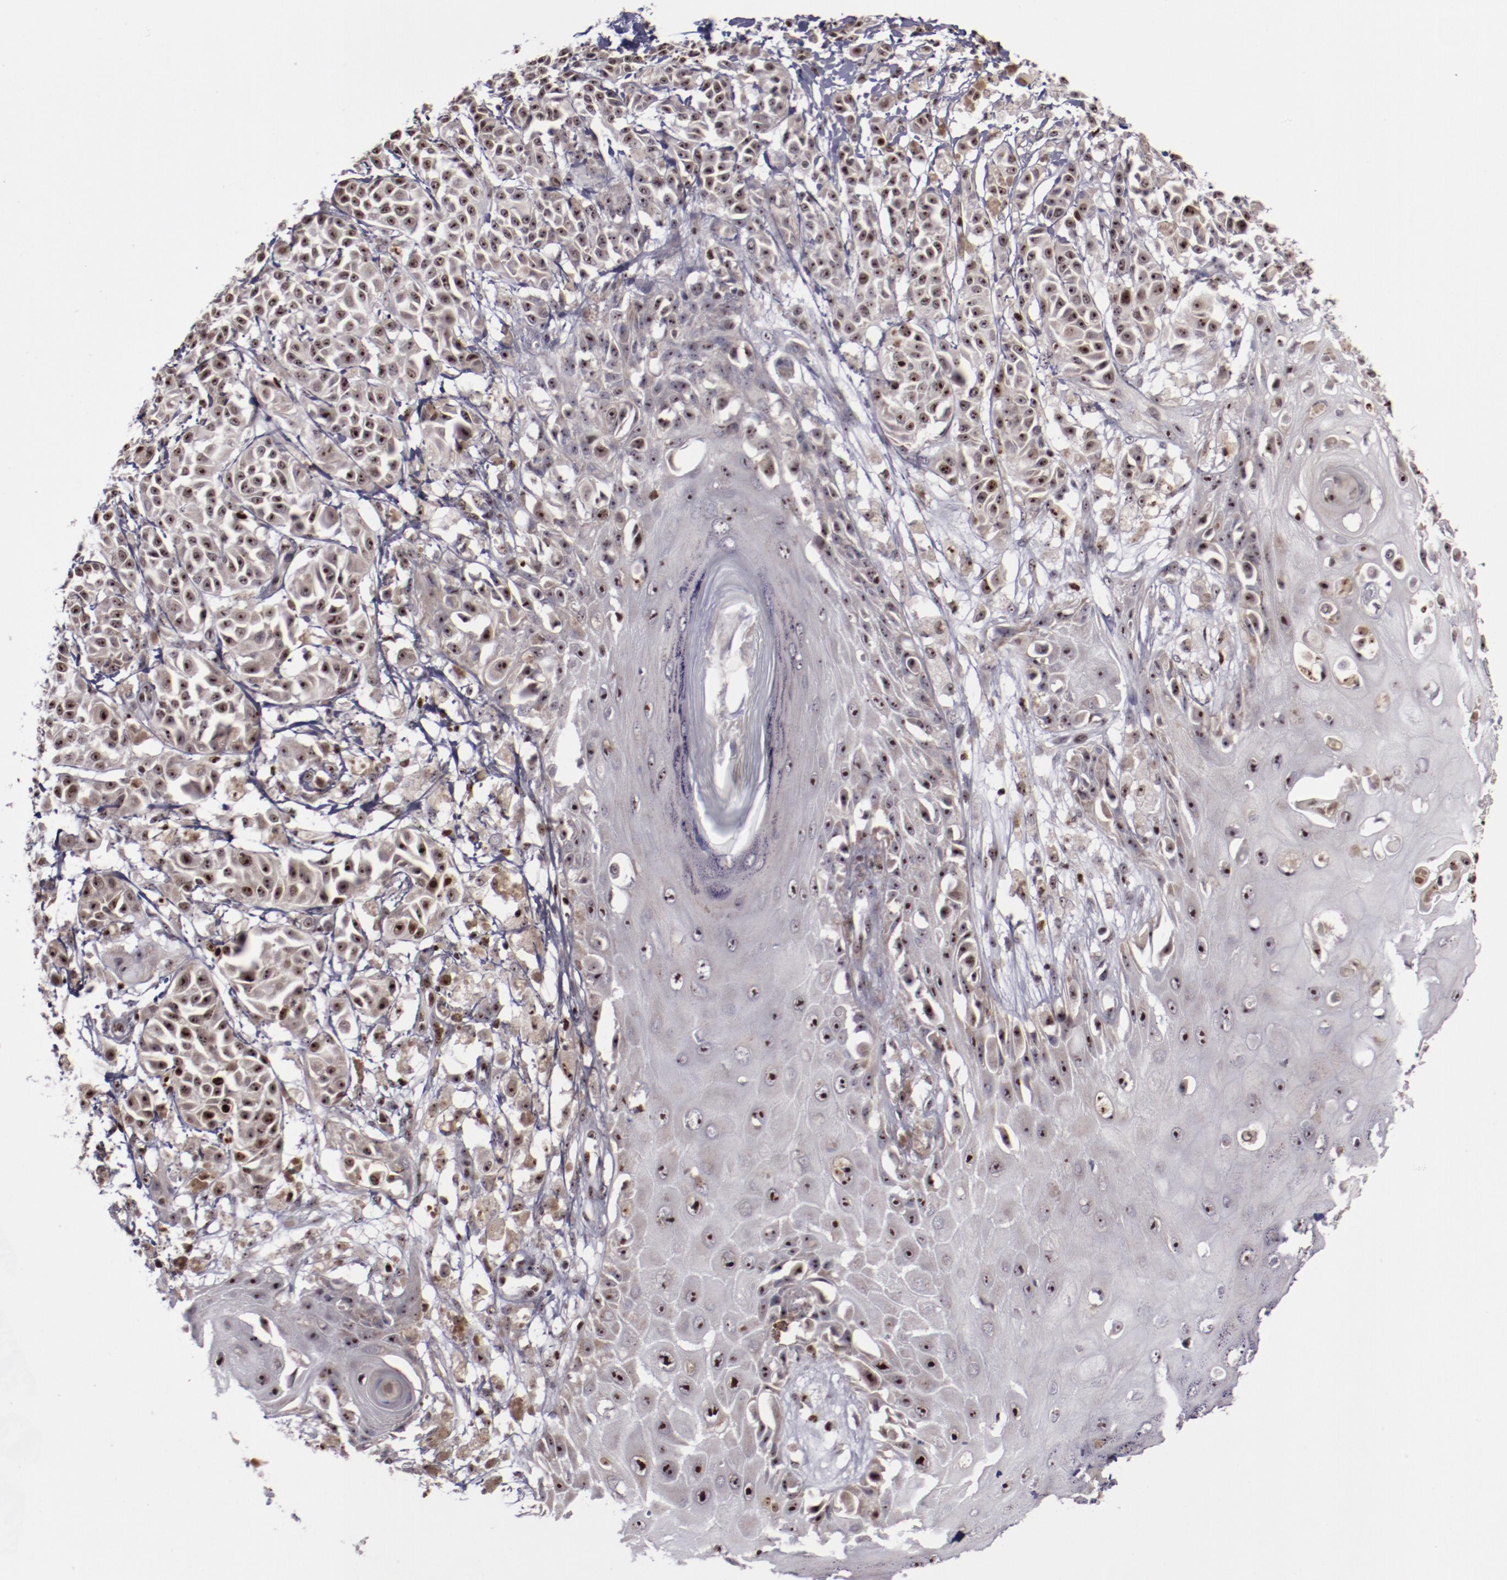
{"staining": {"intensity": "moderate", "quantity": "25%-75%", "location": "cytoplasmic/membranous,nuclear"}, "tissue": "melanoma", "cell_type": "Tumor cells", "image_type": "cancer", "snomed": [{"axis": "morphology", "description": "Malignant melanoma, NOS"}, {"axis": "topography", "description": "Skin"}], "caption": "Melanoma tissue exhibits moderate cytoplasmic/membranous and nuclear staining in approximately 25%-75% of tumor cells", "gene": "DDX24", "patient": {"sex": "male", "age": 76}}